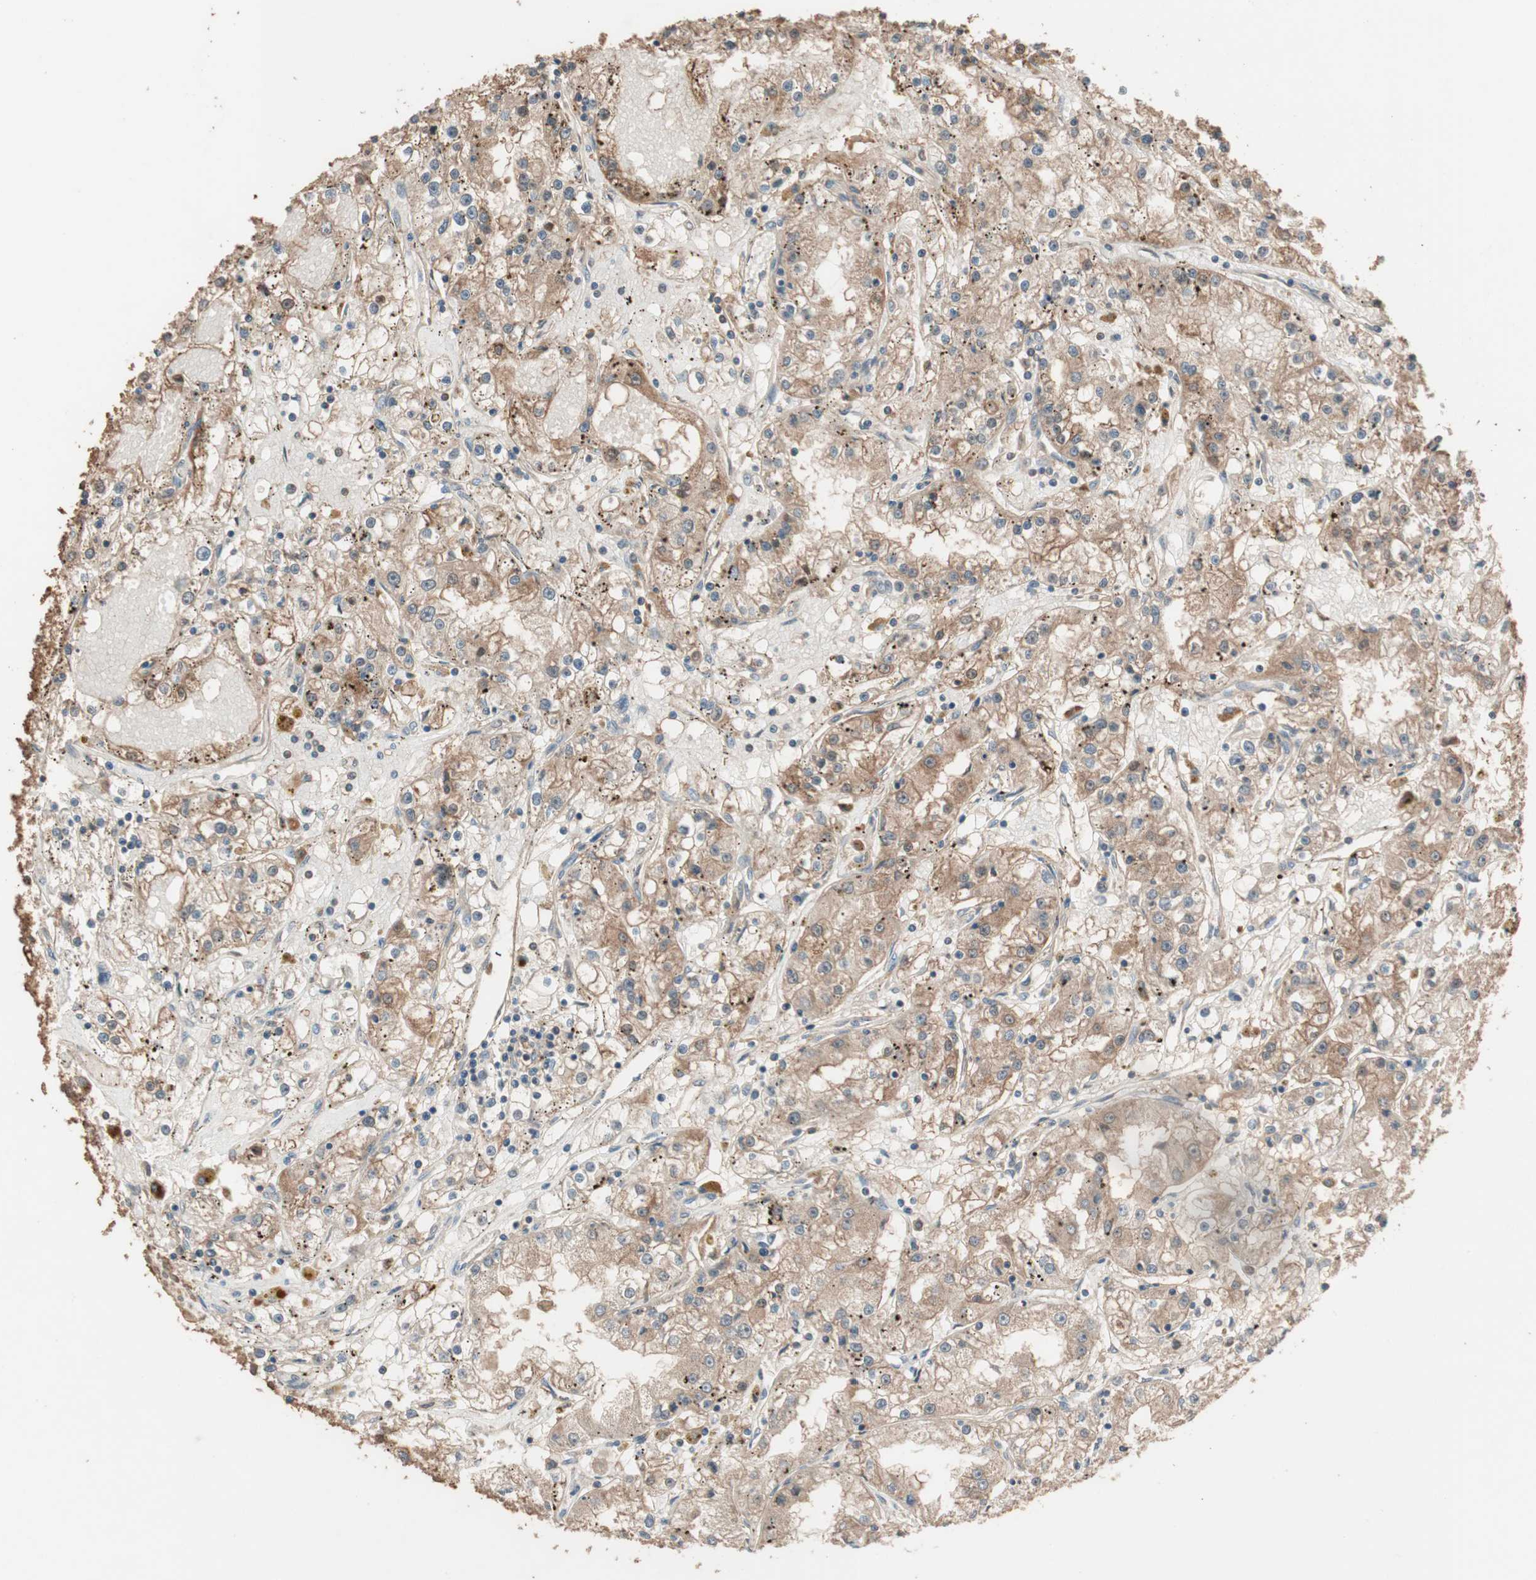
{"staining": {"intensity": "moderate", "quantity": ">75%", "location": "cytoplasmic/membranous"}, "tissue": "renal cancer", "cell_type": "Tumor cells", "image_type": "cancer", "snomed": [{"axis": "morphology", "description": "Adenocarcinoma, NOS"}, {"axis": "topography", "description": "Kidney"}], "caption": "Protein staining shows moderate cytoplasmic/membranous positivity in approximately >75% of tumor cells in adenocarcinoma (renal). (brown staining indicates protein expression, while blue staining denotes nuclei).", "gene": "USP20", "patient": {"sex": "male", "age": 56}}